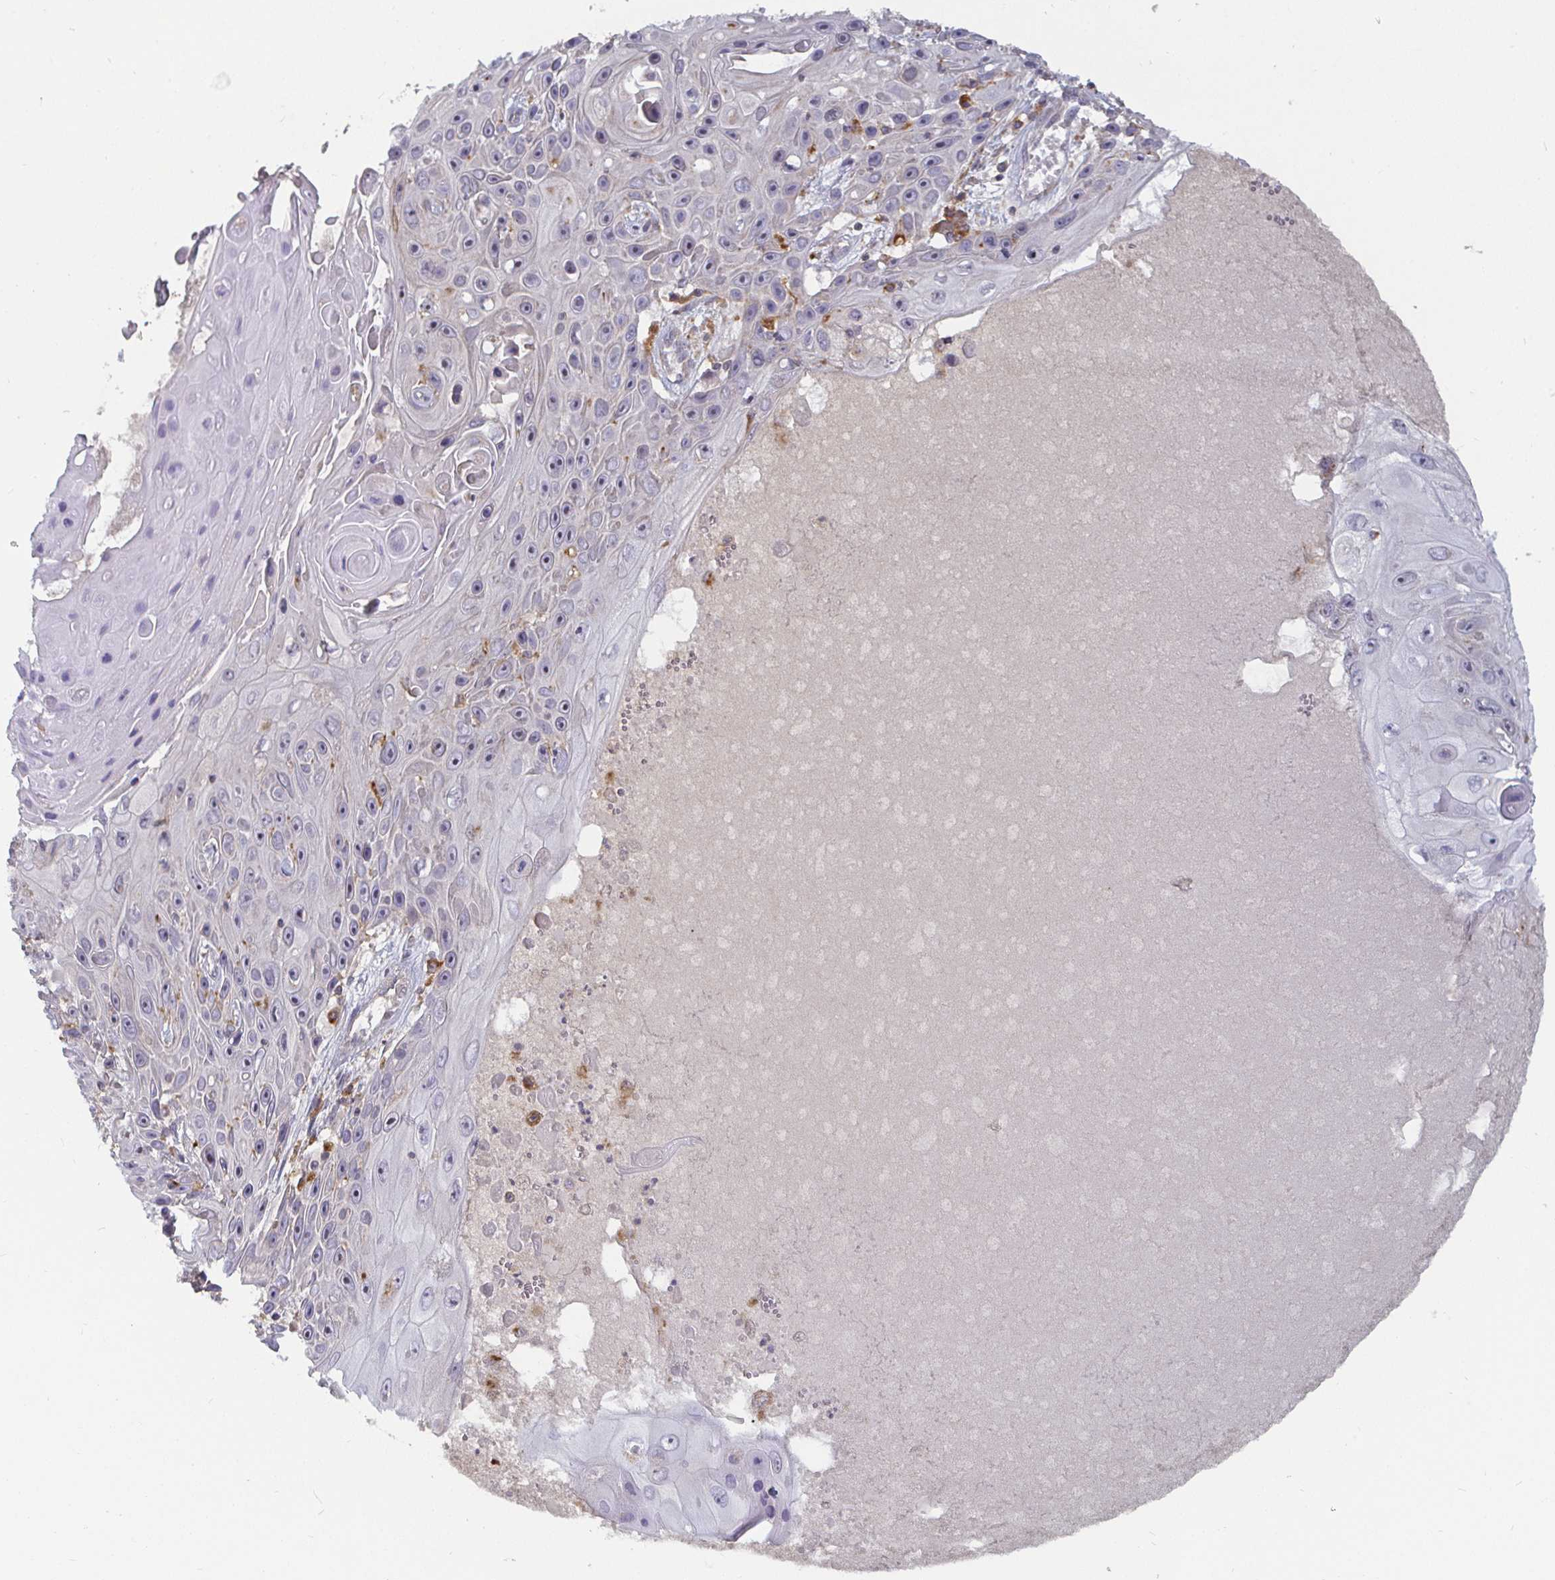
{"staining": {"intensity": "negative", "quantity": "none", "location": "none"}, "tissue": "skin cancer", "cell_type": "Tumor cells", "image_type": "cancer", "snomed": [{"axis": "morphology", "description": "Squamous cell carcinoma, NOS"}, {"axis": "topography", "description": "Skin"}], "caption": "The image shows no significant expression in tumor cells of skin cancer (squamous cell carcinoma). Brightfield microscopy of IHC stained with DAB (brown) and hematoxylin (blue), captured at high magnification.", "gene": "CDH18", "patient": {"sex": "male", "age": 82}}